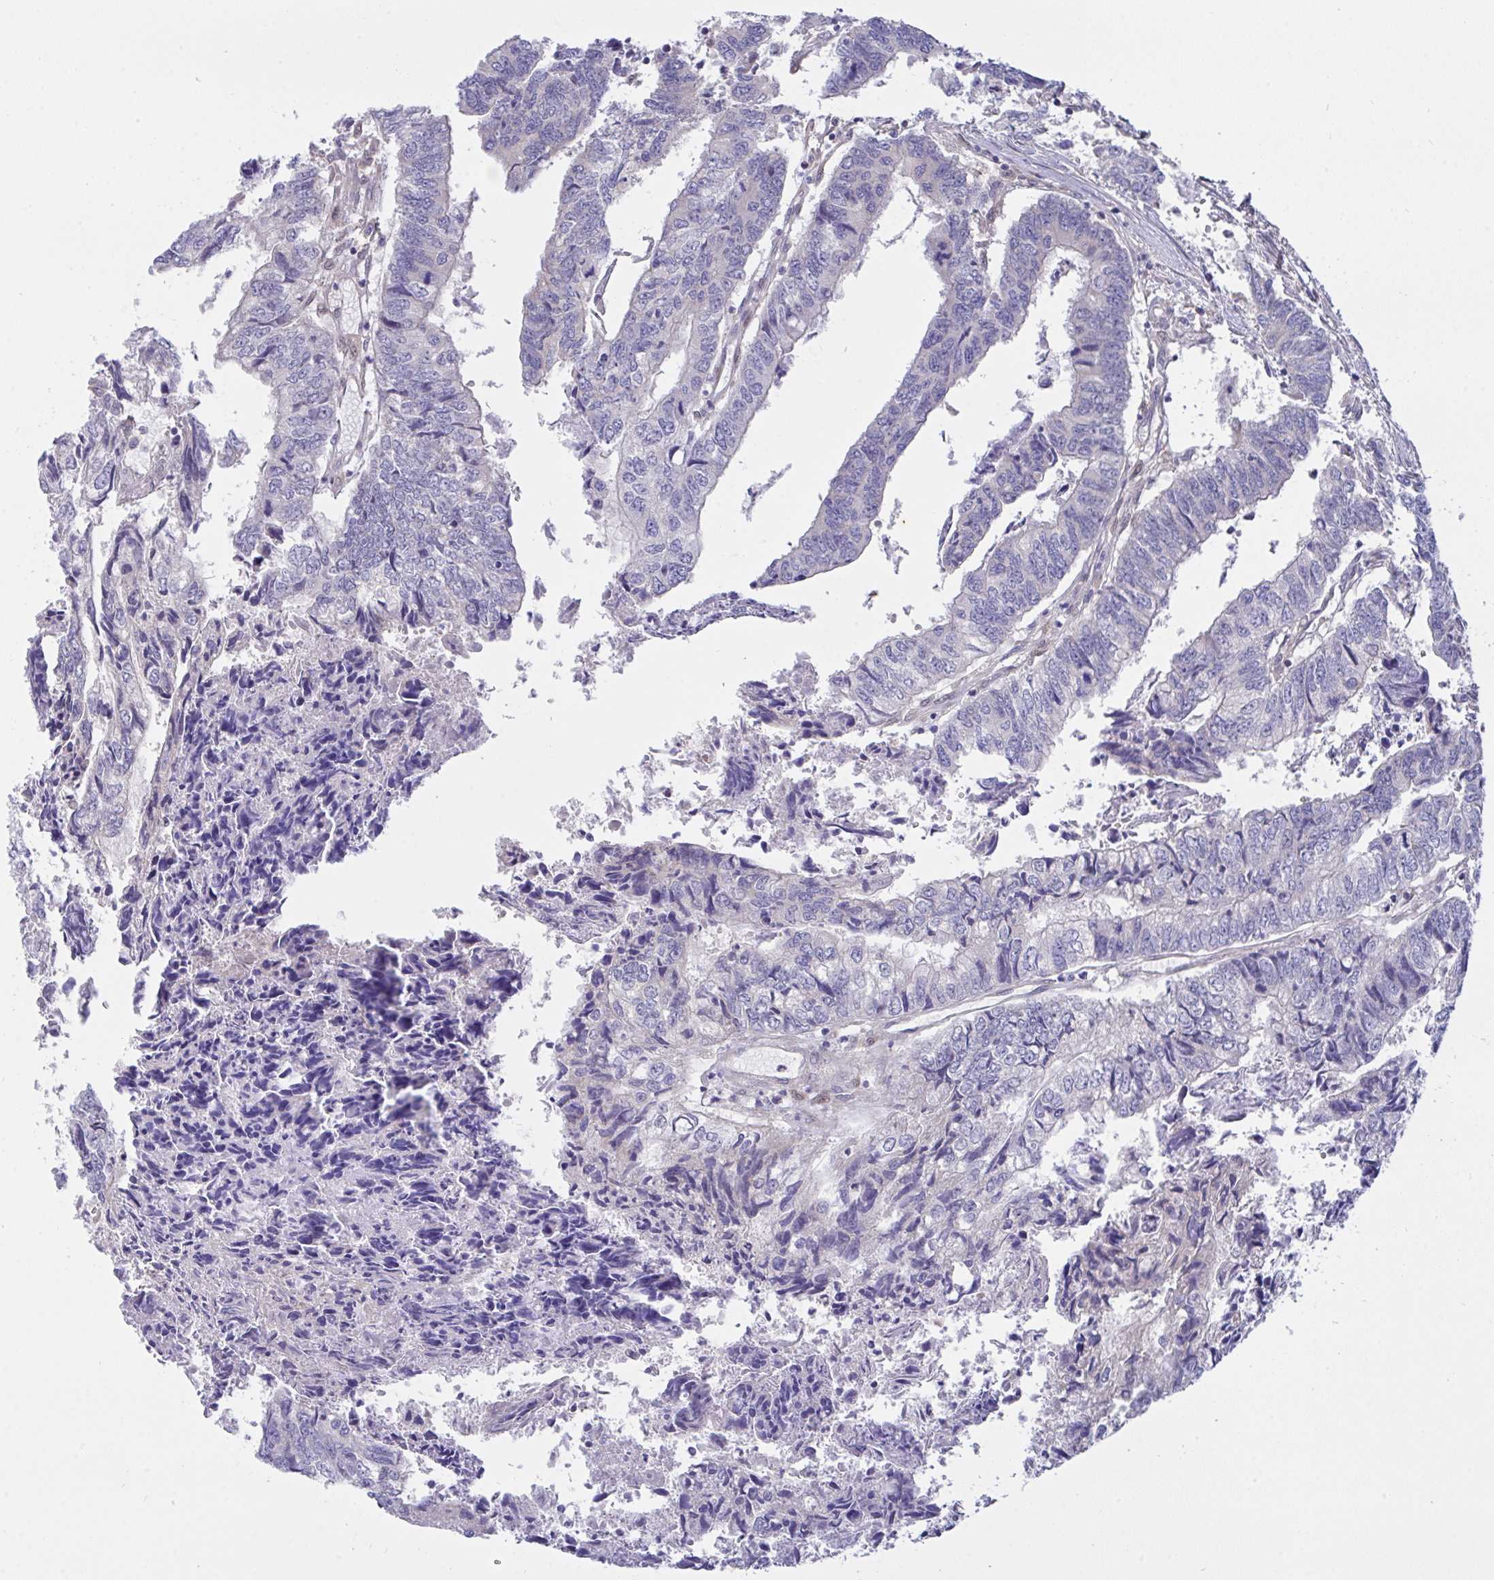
{"staining": {"intensity": "negative", "quantity": "none", "location": "none"}, "tissue": "colorectal cancer", "cell_type": "Tumor cells", "image_type": "cancer", "snomed": [{"axis": "morphology", "description": "Adenocarcinoma, NOS"}, {"axis": "topography", "description": "Colon"}], "caption": "Protein analysis of colorectal cancer shows no significant staining in tumor cells.", "gene": "L3HYPDH", "patient": {"sex": "male", "age": 86}}